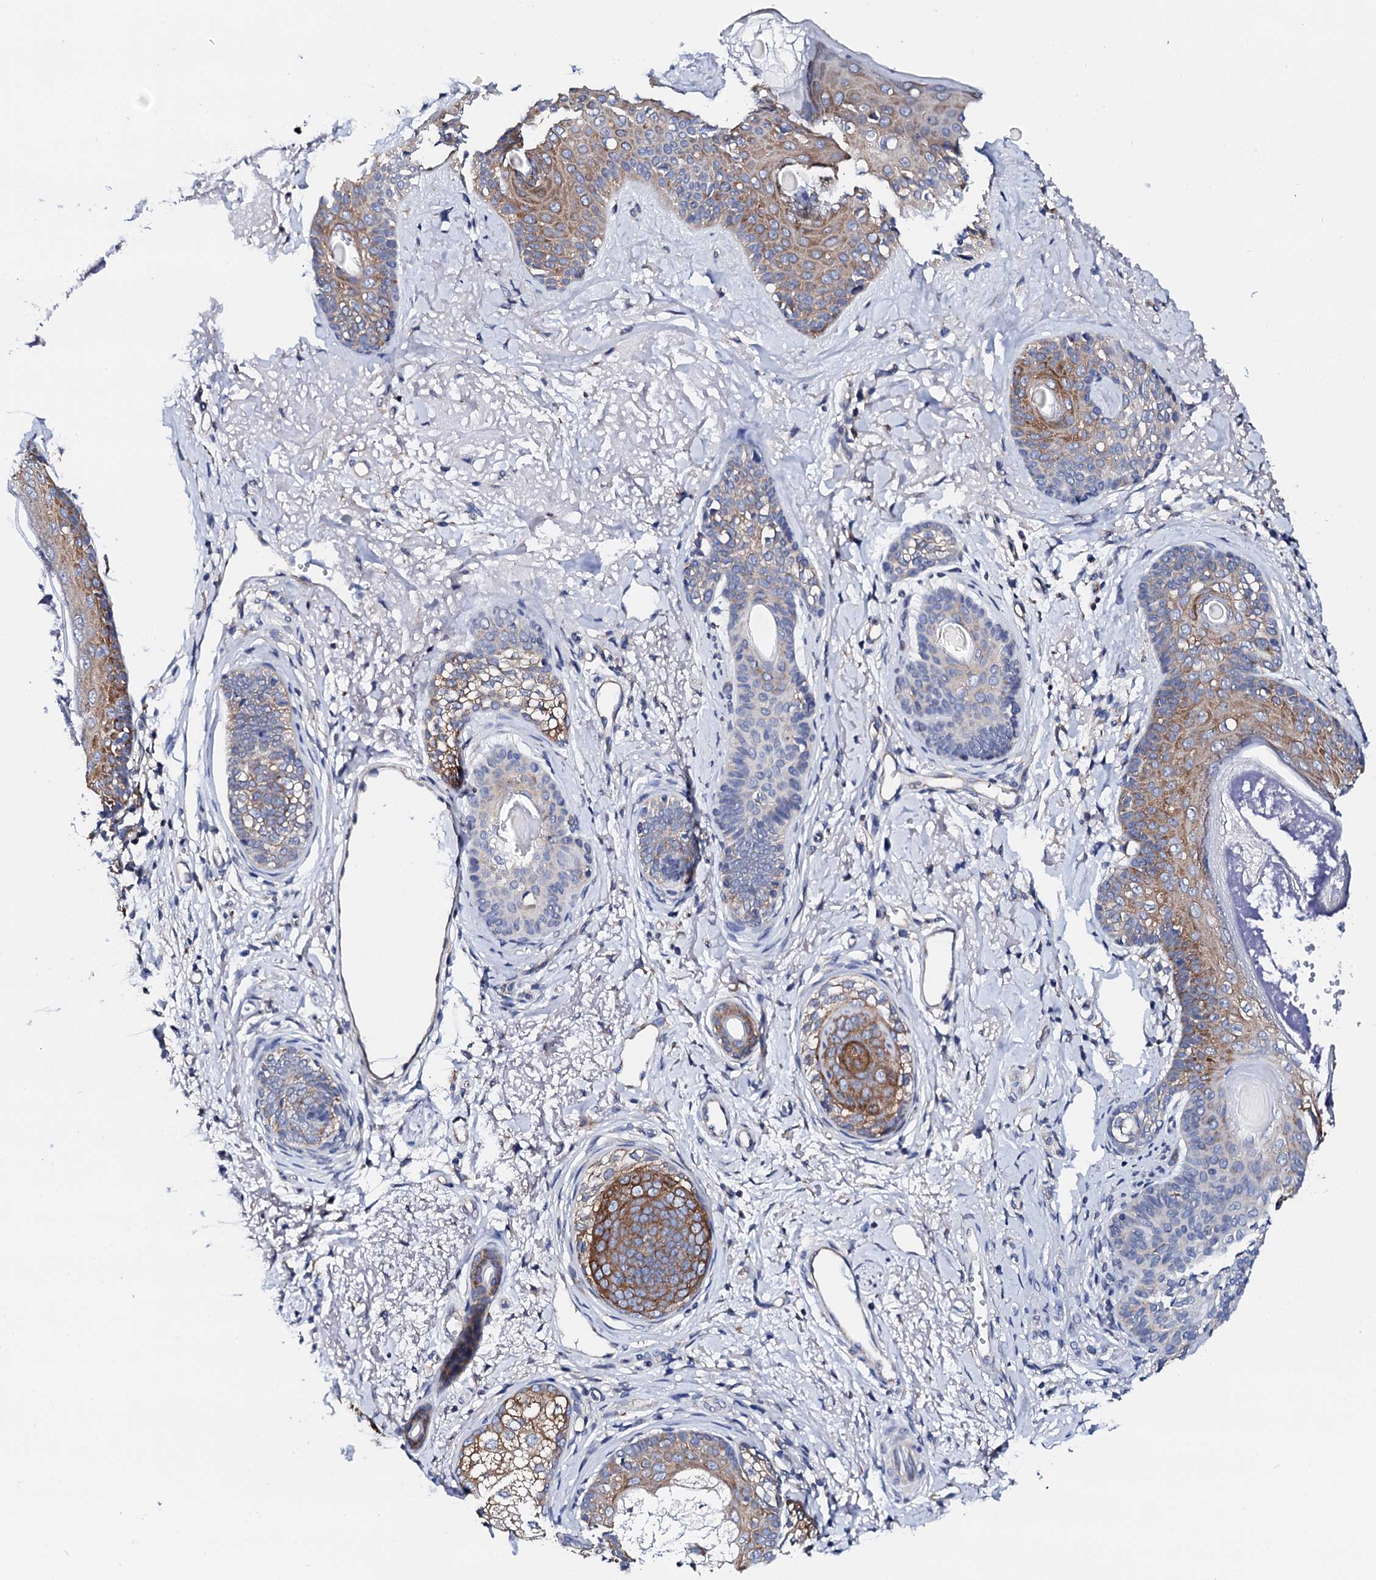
{"staining": {"intensity": "moderate", "quantity": "25%-75%", "location": "cytoplasmic/membranous"}, "tissue": "skin cancer", "cell_type": "Tumor cells", "image_type": "cancer", "snomed": [{"axis": "morphology", "description": "Basal cell carcinoma"}, {"axis": "topography", "description": "Skin"}], "caption": "Immunohistochemical staining of skin cancer (basal cell carcinoma) reveals medium levels of moderate cytoplasmic/membranous protein expression in approximately 25%-75% of tumor cells. (DAB (3,3'-diaminobenzidine) = brown stain, brightfield microscopy at high magnification).", "gene": "NUP58", "patient": {"sex": "female", "age": 81}}